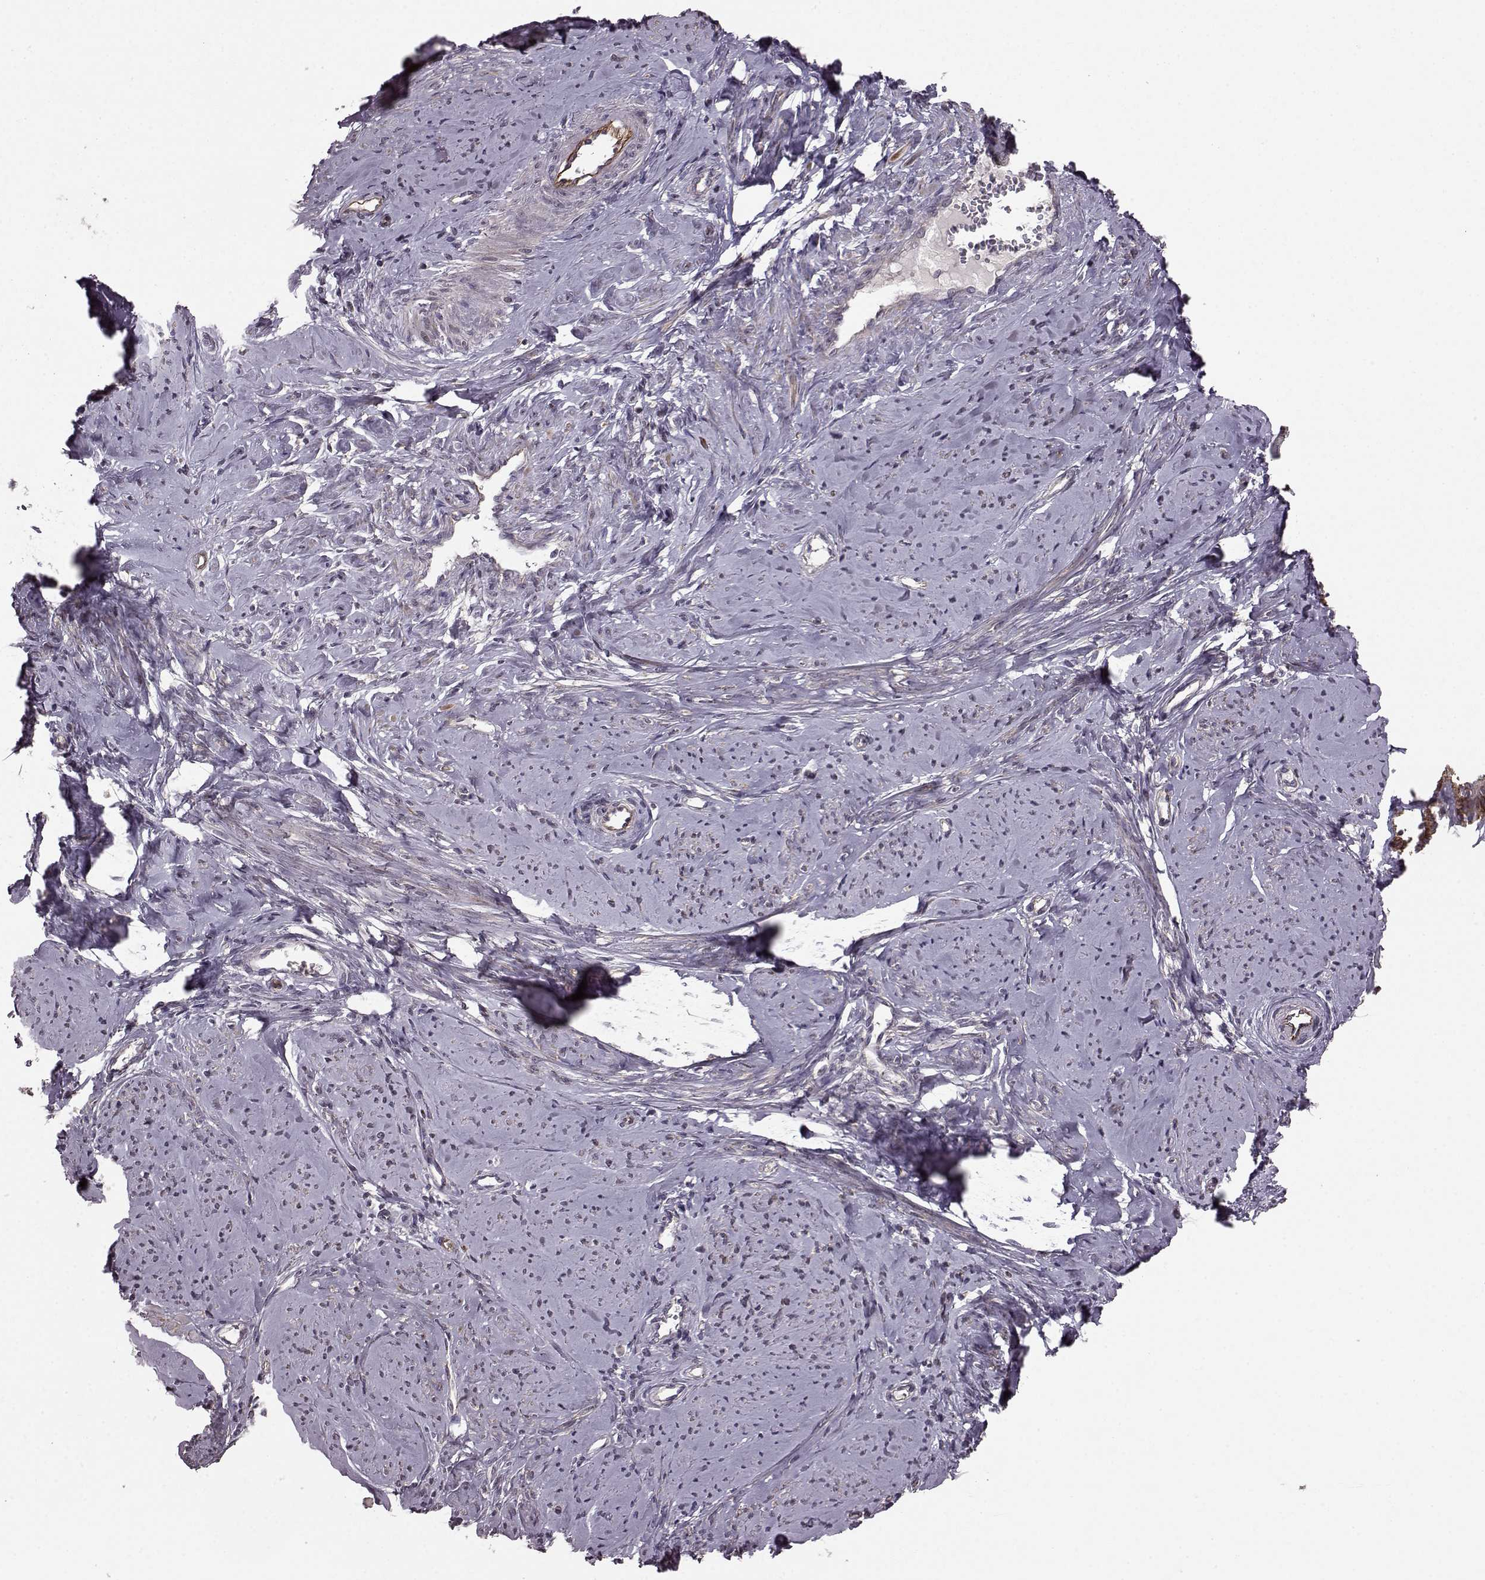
{"staining": {"intensity": "strong", "quantity": "25%-75%", "location": "cytoplasmic/membranous"}, "tissue": "smooth muscle", "cell_type": "Smooth muscle cells", "image_type": "normal", "snomed": [{"axis": "morphology", "description": "Normal tissue, NOS"}, {"axis": "topography", "description": "Smooth muscle"}], "caption": "About 25%-75% of smooth muscle cells in unremarkable human smooth muscle show strong cytoplasmic/membranous protein expression as visualized by brown immunohistochemical staining.", "gene": "SYNPO", "patient": {"sex": "female", "age": 48}}